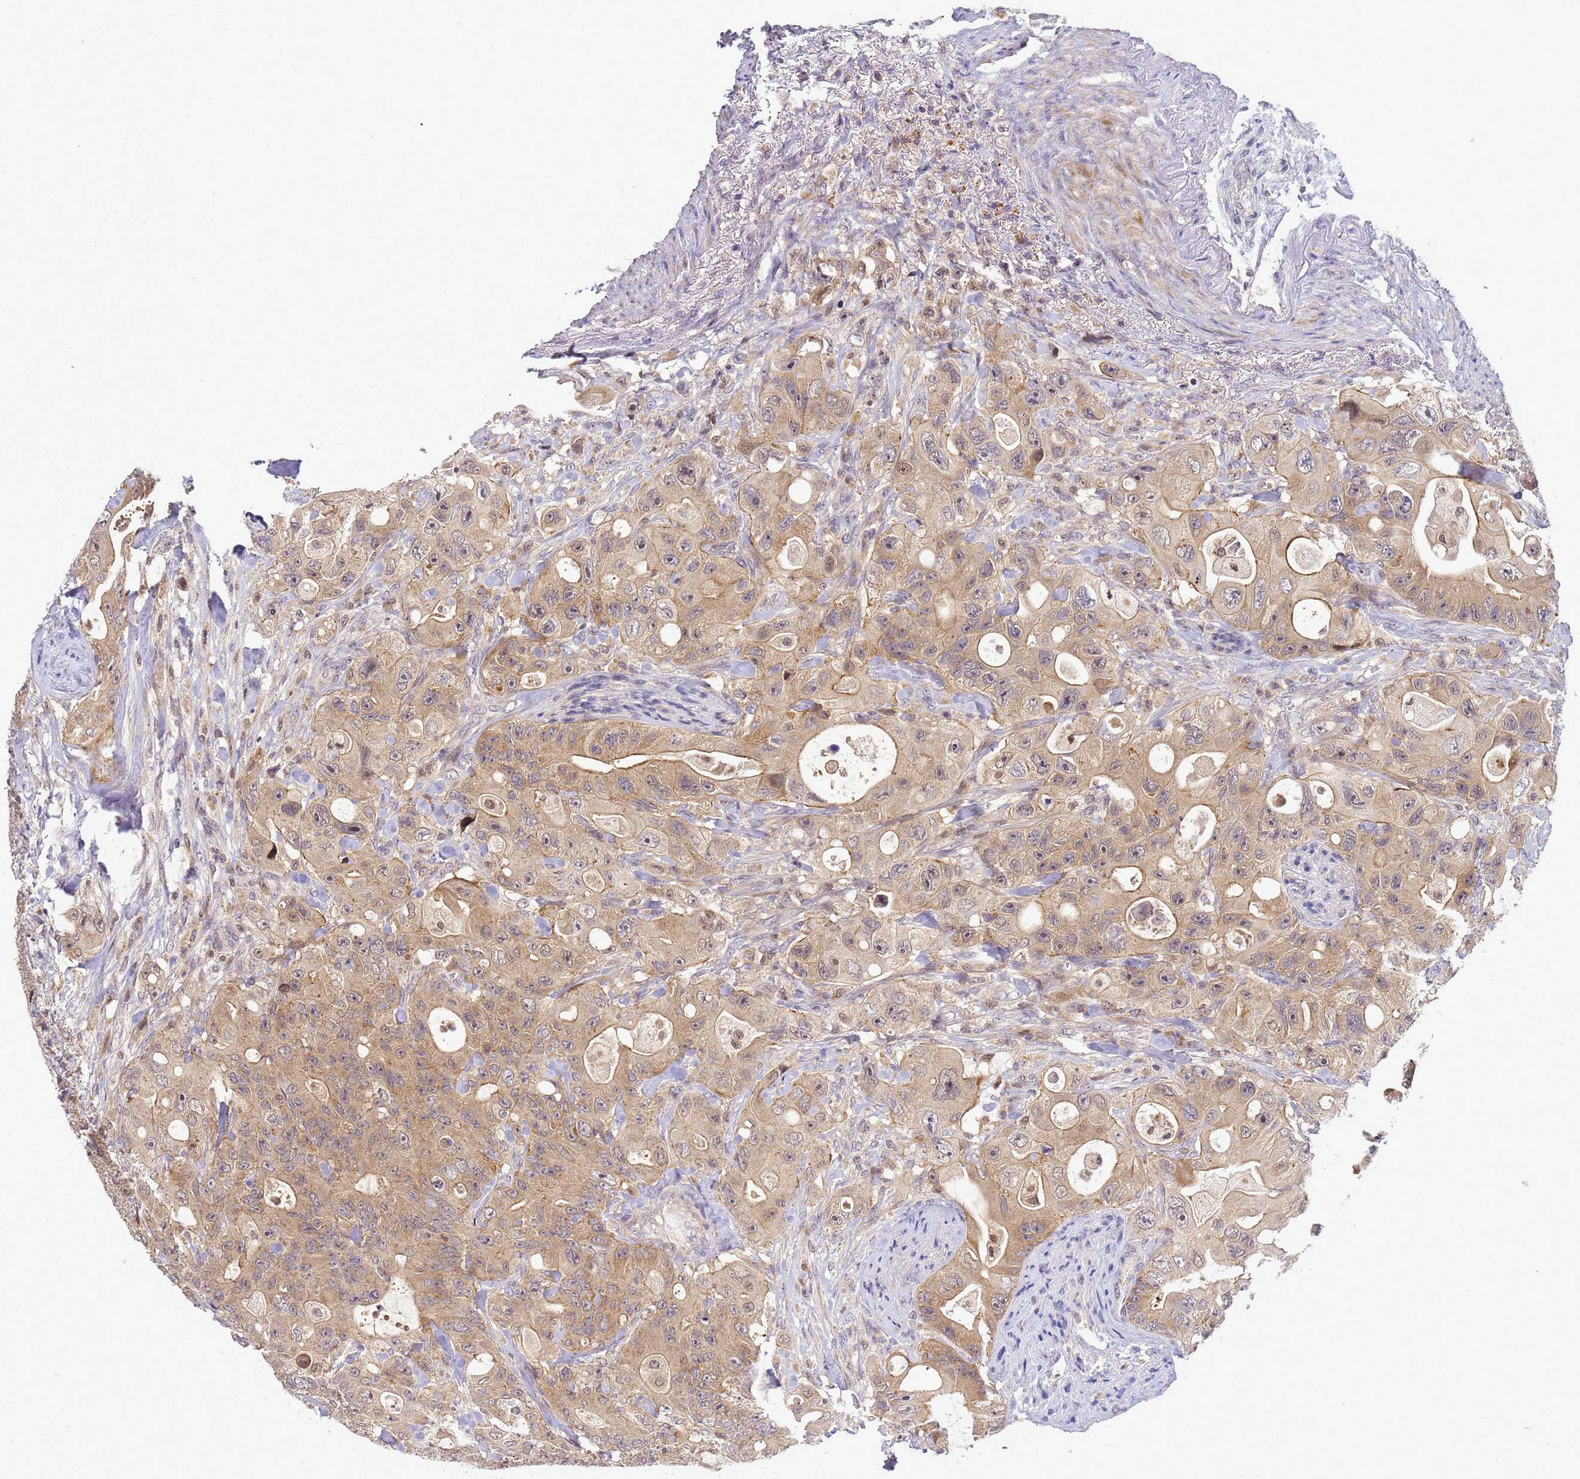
{"staining": {"intensity": "moderate", "quantity": "25%-75%", "location": "cytoplasmic/membranous,nuclear"}, "tissue": "colorectal cancer", "cell_type": "Tumor cells", "image_type": "cancer", "snomed": [{"axis": "morphology", "description": "Adenocarcinoma, NOS"}, {"axis": "topography", "description": "Colon"}], "caption": "Immunohistochemical staining of human colorectal cancer demonstrates medium levels of moderate cytoplasmic/membranous and nuclear positivity in about 25%-75% of tumor cells. The staining is performed using DAB brown chromogen to label protein expression. The nuclei are counter-stained blue using hematoxylin.", "gene": "TMEM74B", "patient": {"sex": "female", "age": 46}}